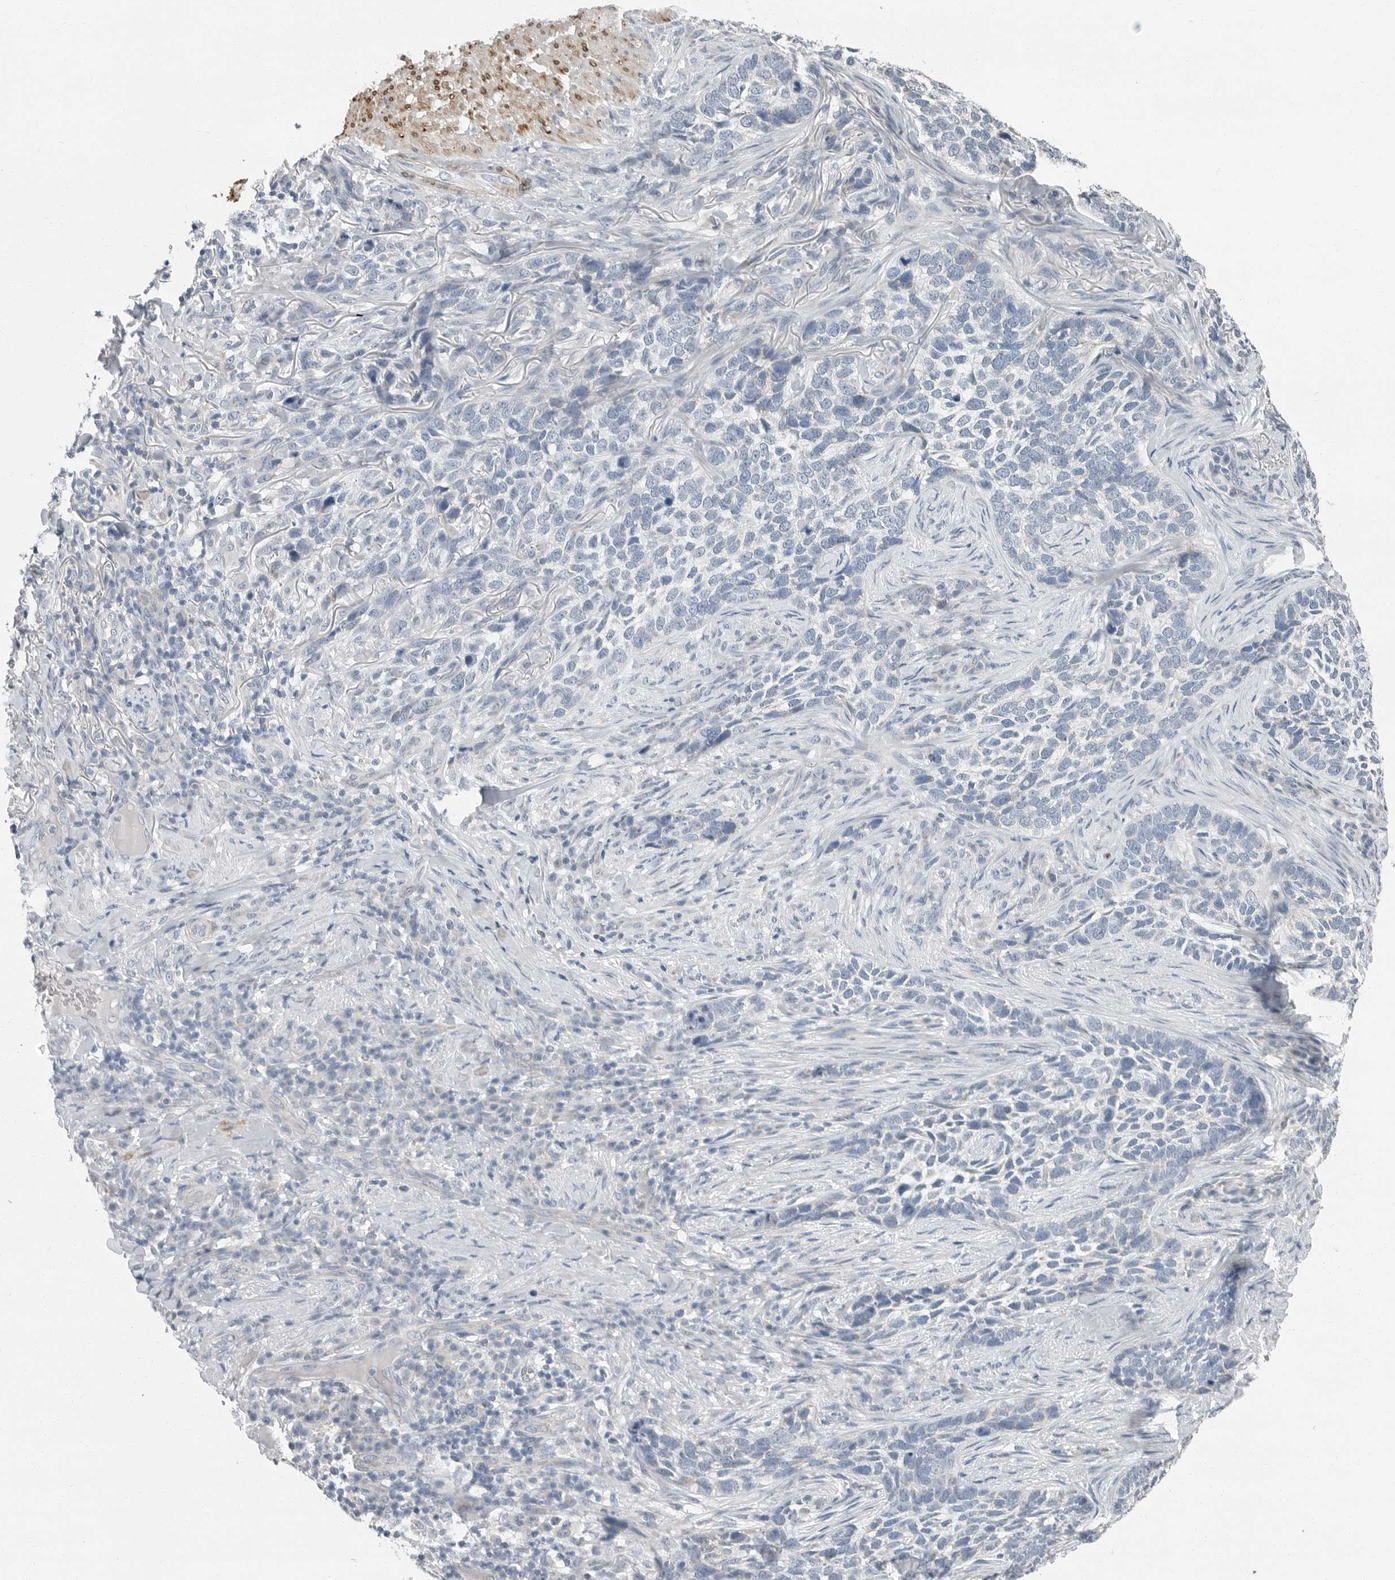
{"staining": {"intensity": "negative", "quantity": "none", "location": "none"}, "tissue": "skin cancer", "cell_type": "Tumor cells", "image_type": "cancer", "snomed": [{"axis": "morphology", "description": "Basal cell carcinoma"}, {"axis": "topography", "description": "Skin"}], "caption": "Skin basal cell carcinoma was stained to show a protein in brown. There is no significant expression in tumor cells. The staining was performed using DAB (3,3'-diaminobenzidine) to visualize the protein expression in brown, while the nuclei were stained in blue with hematoxylin (Magnification: 20x).", "gene": "PLN", "patient": {"sex": "female", "age": 64}}